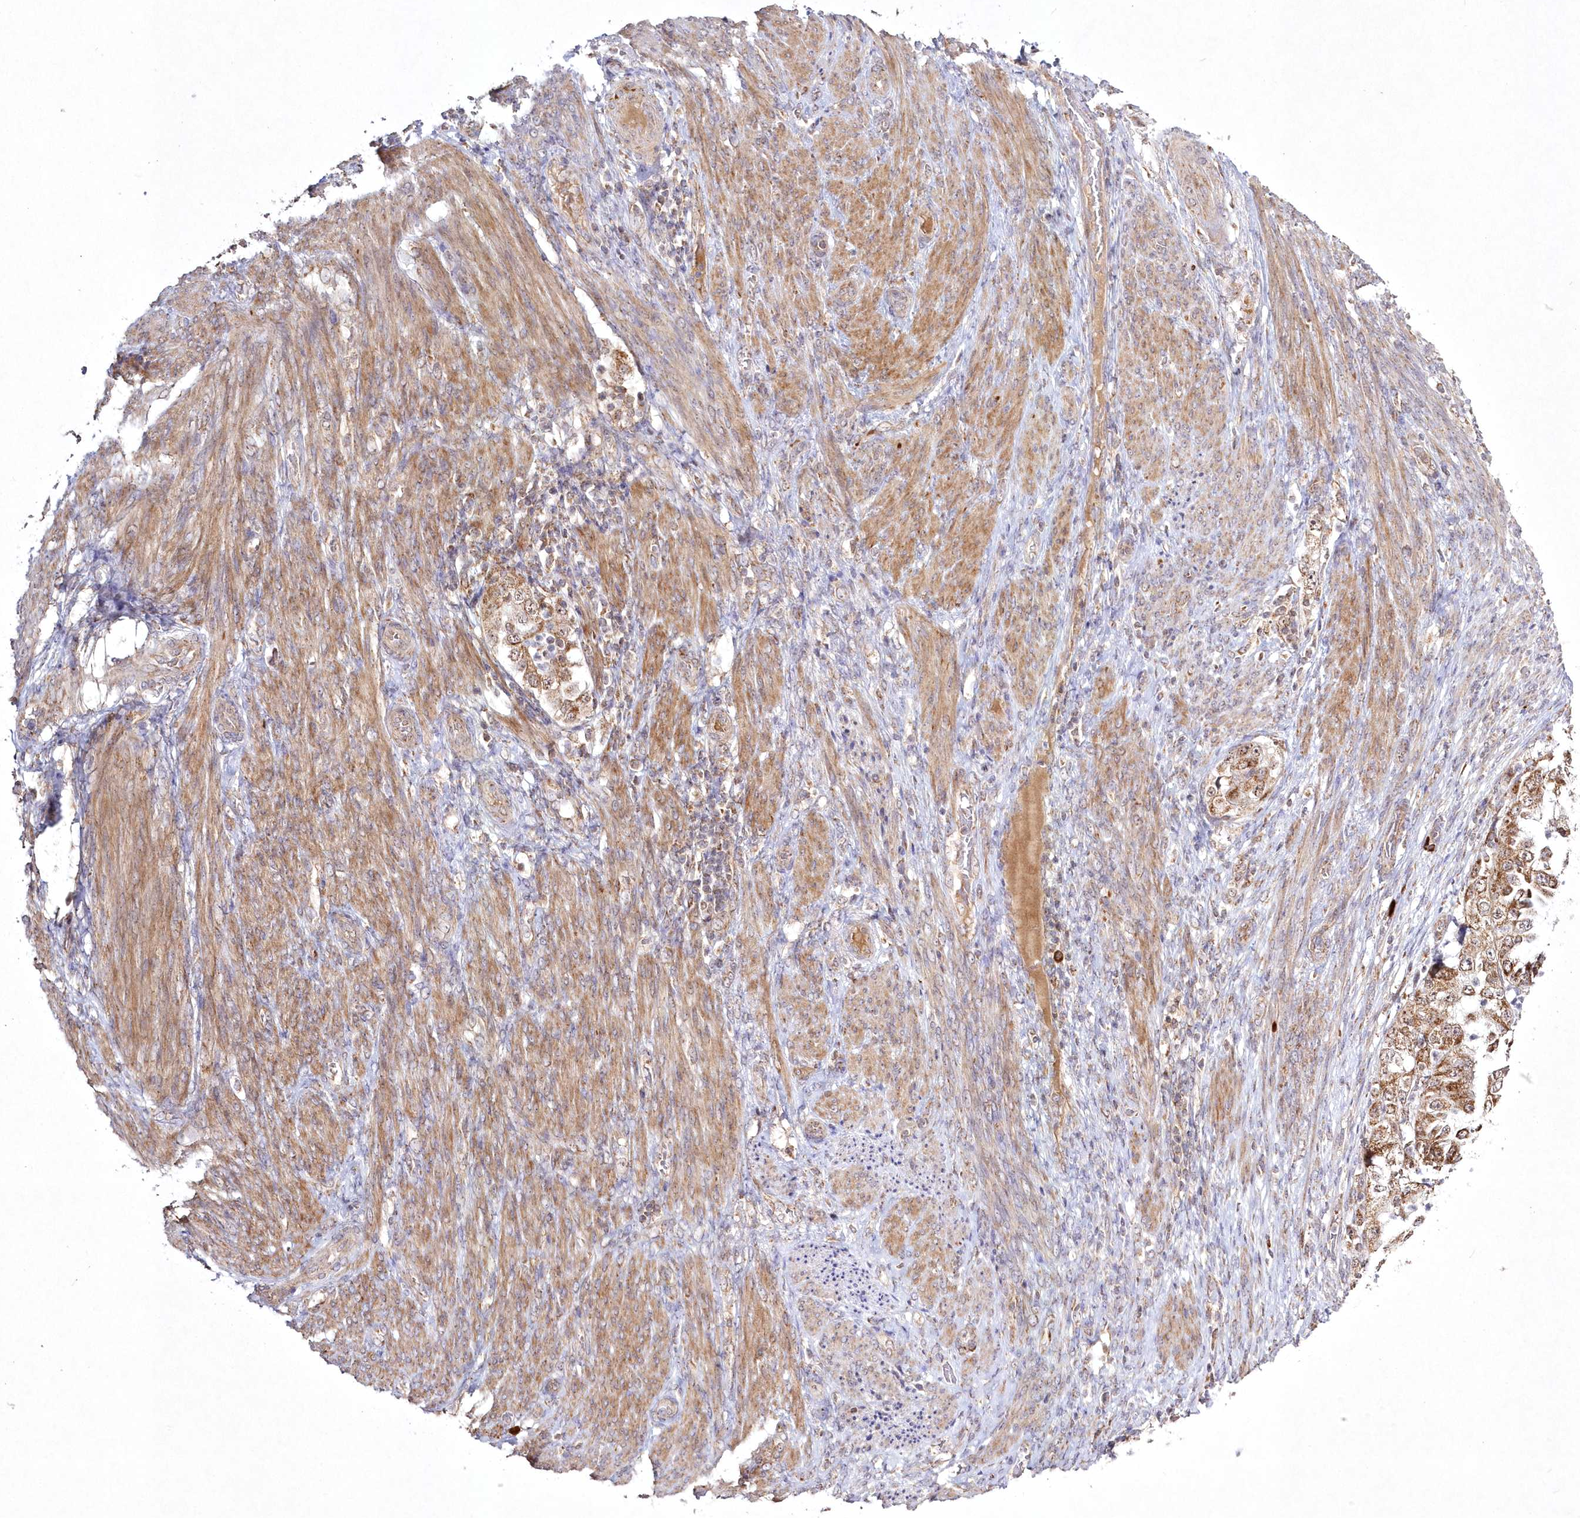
{"staining": {"intensity": "moderate", "quantity": ">75%", "location": "cytoplasmic/membranous"}, "tissue": "endometrial cancer", "cell_type": "Tumor cells", "image_type": "cancer", "snomed": [{"axis": "morphology", "description": "Adenocarcinoma, NOS"}, {"axis": "topography", "description": "Endometrium"}], "caption": "Tumor cells display moderate cytoplasmic/membranous staining in approximately >75% of cells in endometrial cancer.", "gene": "PEX13", "patient": {"sex": "female", "age": 85}}